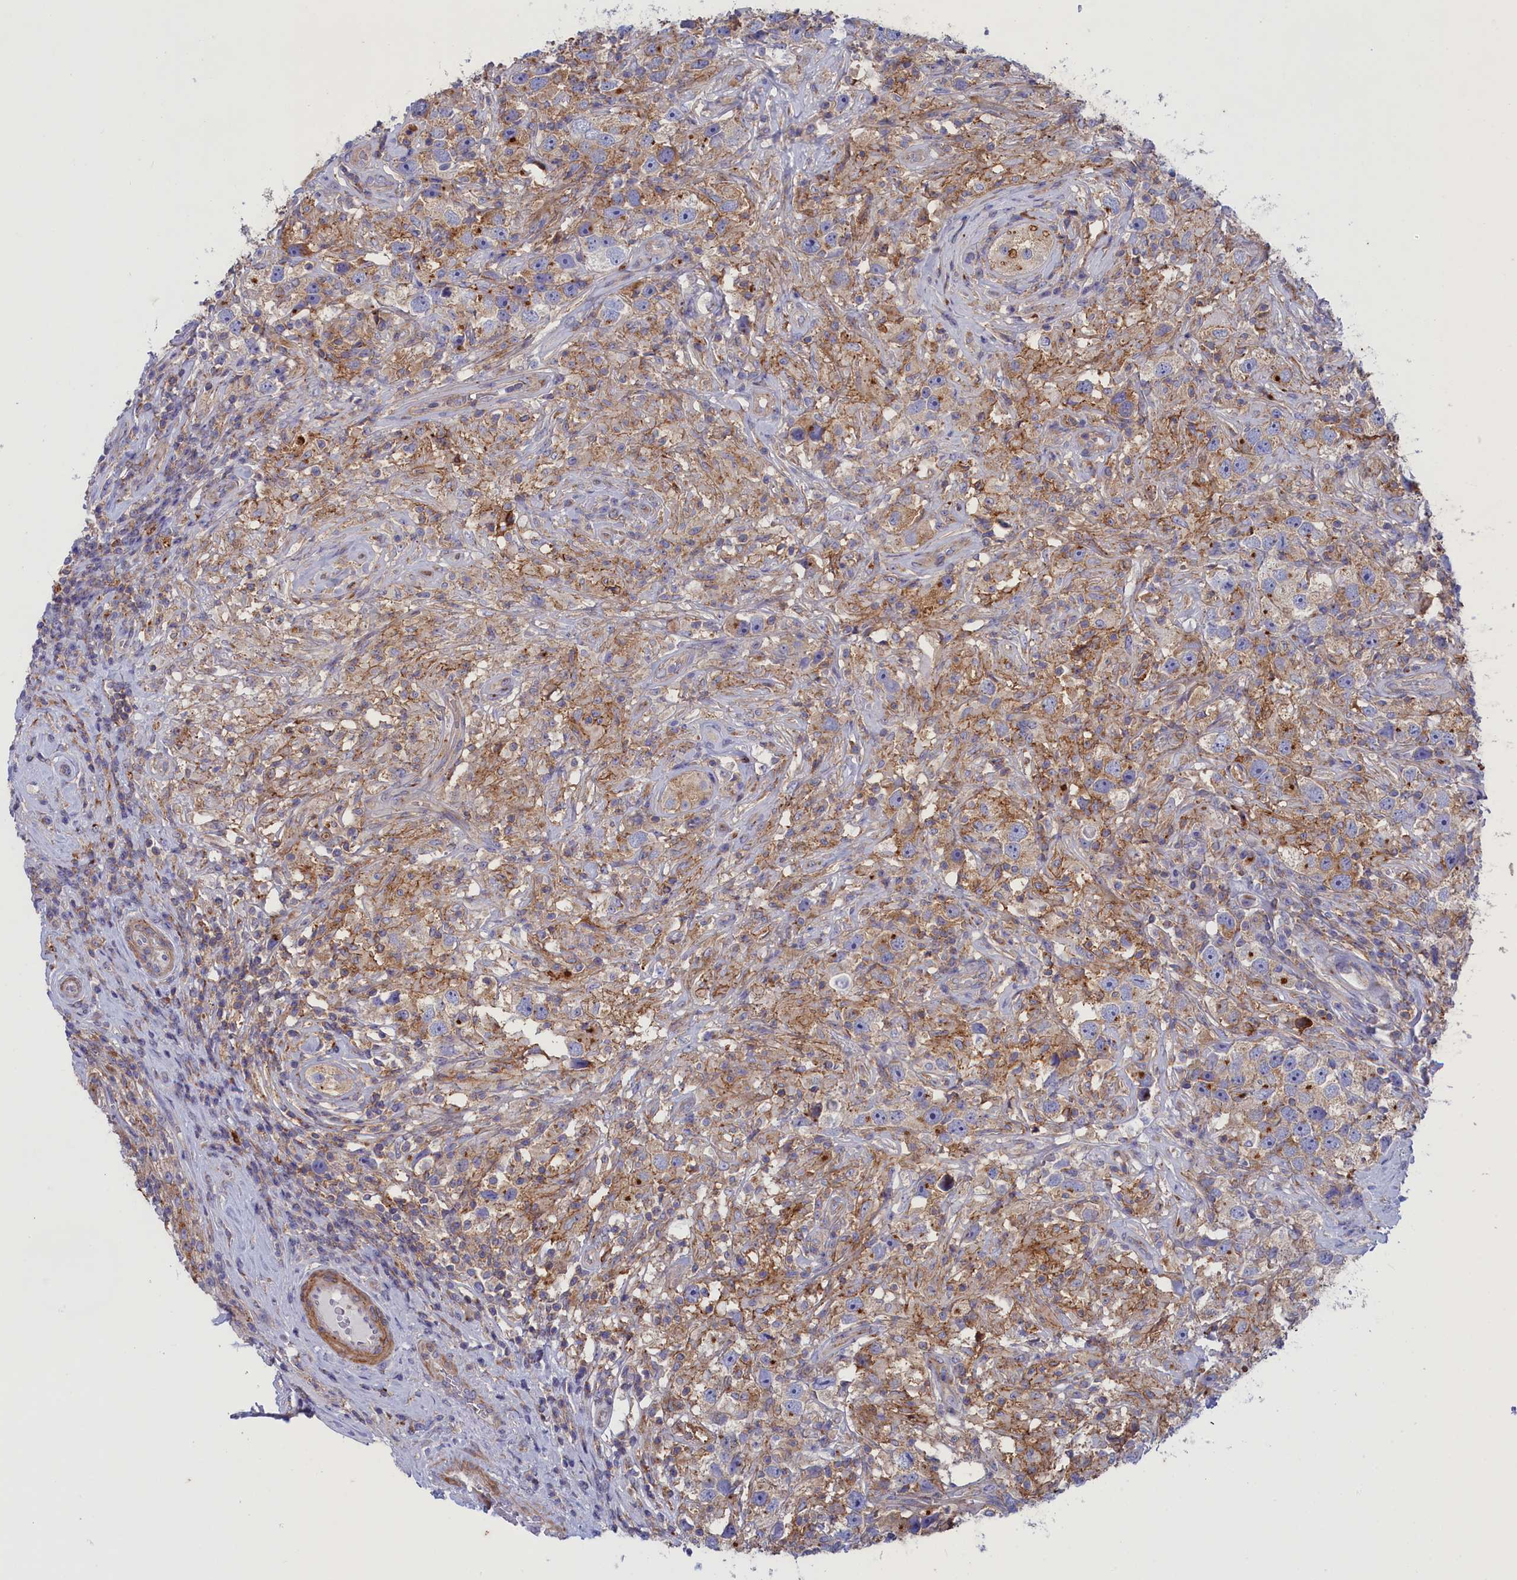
{"staining": {"intensity": "weak", "quantity": "25%-75%", "location": "cytoplasmic/membranous"}, "tissue": "testis cancer", "cell_type": "Tumor cells", "image_type": "cancer", "snomed": [{"axis": "morphology", "description": "Seminoma, NOS"}, {"axis": "topography", "description": "Testis"}], "caption": "Protein analysis of seminoma (testis) tissue displays weak cytoplasmic/membranous positivity in about 25%-75% of tumor cells.", "gene": "SCAMP4", "patient": {"sex": "male", "age": 49}}